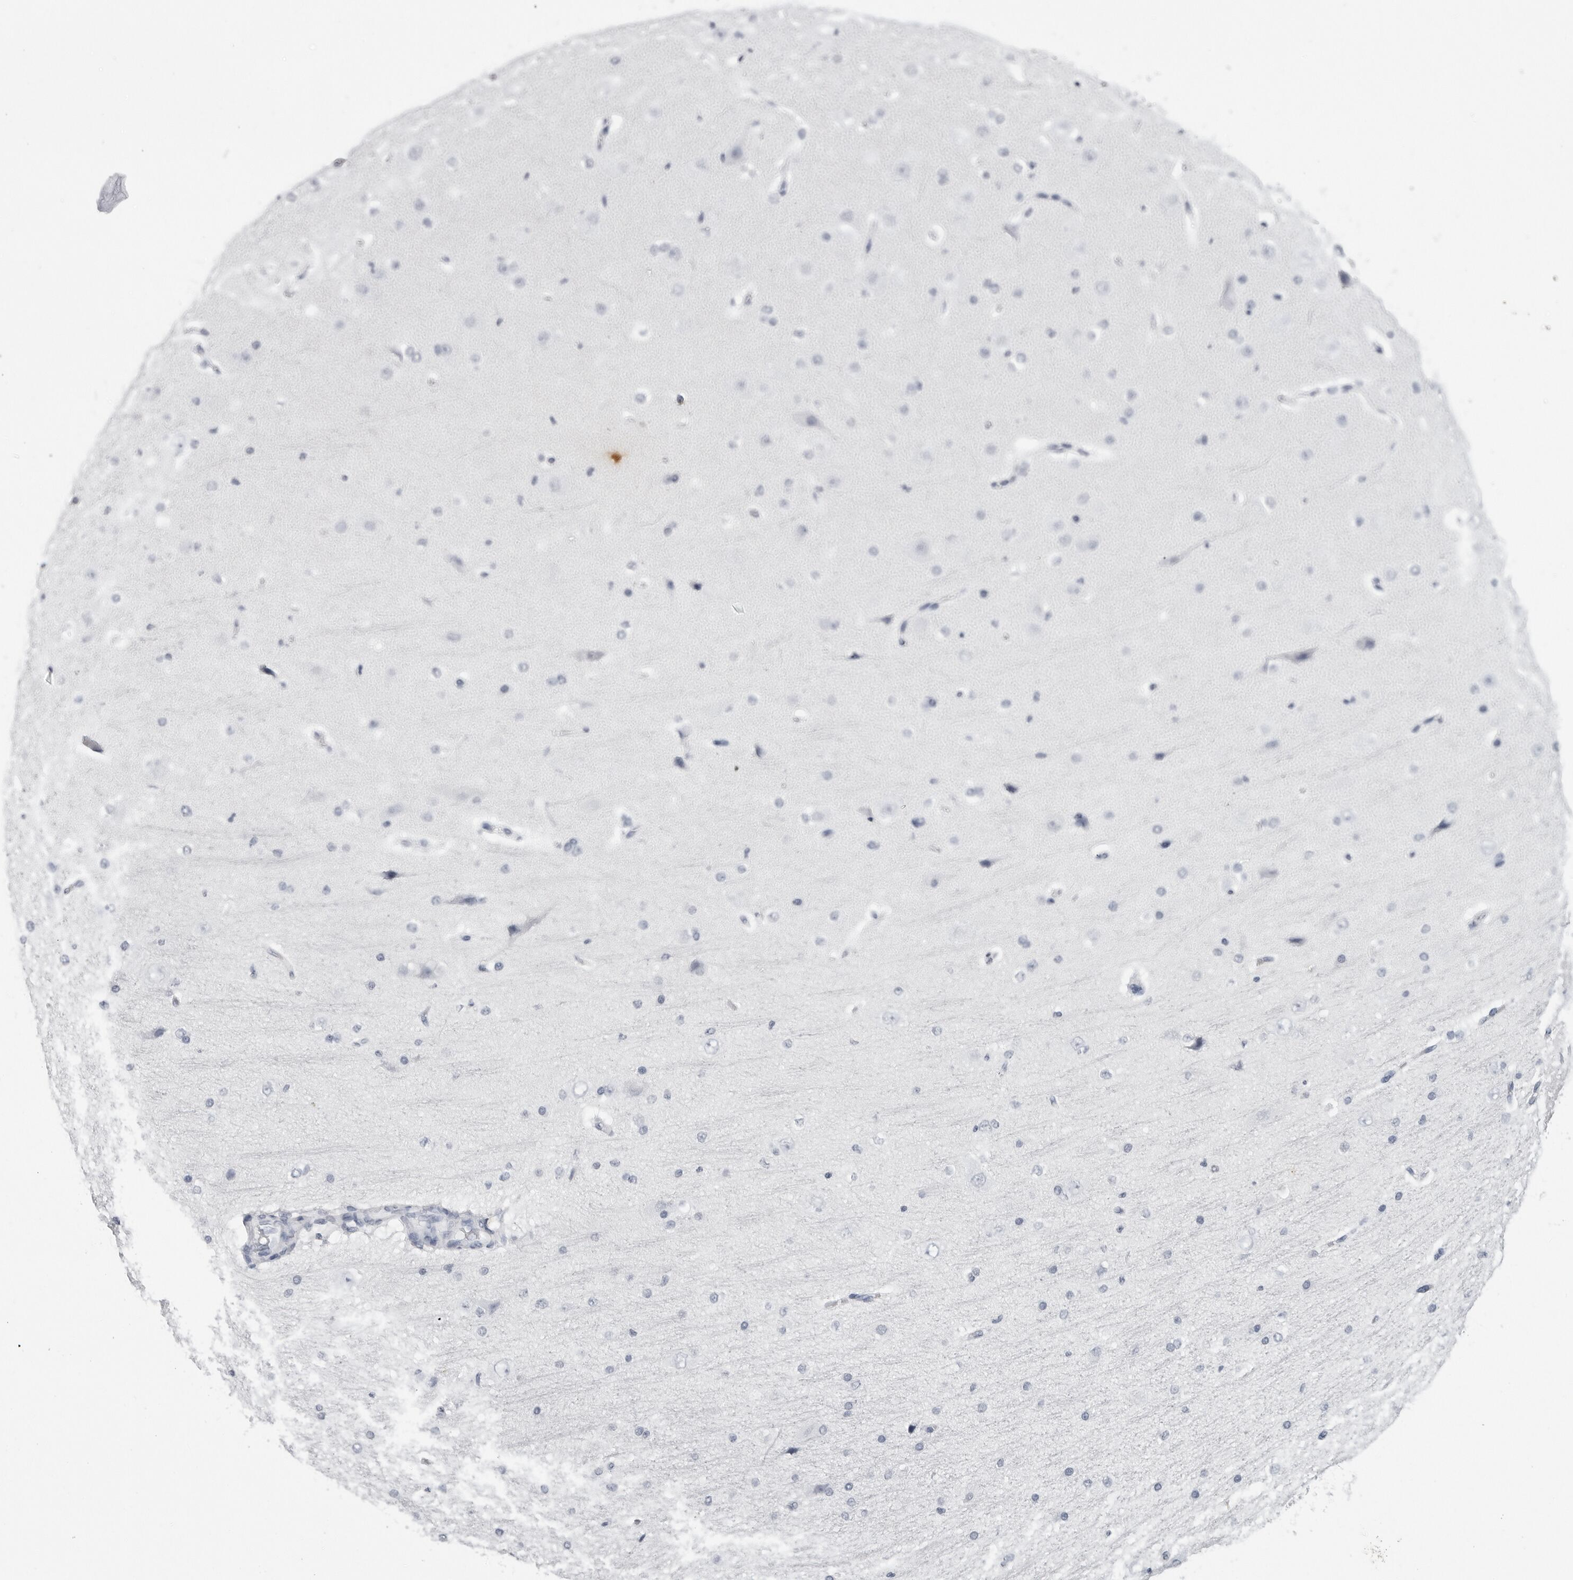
{"staining": {"intensity": "negative", "quantity": "none", "location": "none"}, "tissue": "cerebral cortex", "cell_type": "Endothelial cells", "image_type": "normal", "snomed": [{"axis": "morphology", "description": "Normal tissue, NOS"}, {"axis": "morphology", "description": "Developmental malformation"}, {"axis": "topography", "description": "Cerebral cortex"}], "caption": "DAB immunohistochemical staining of unremarkable human cerebral cortex displays no significant staining in endothelial cells.", "gene": "SERPINF2", "patient": {"sex": "female", "age": 30}}